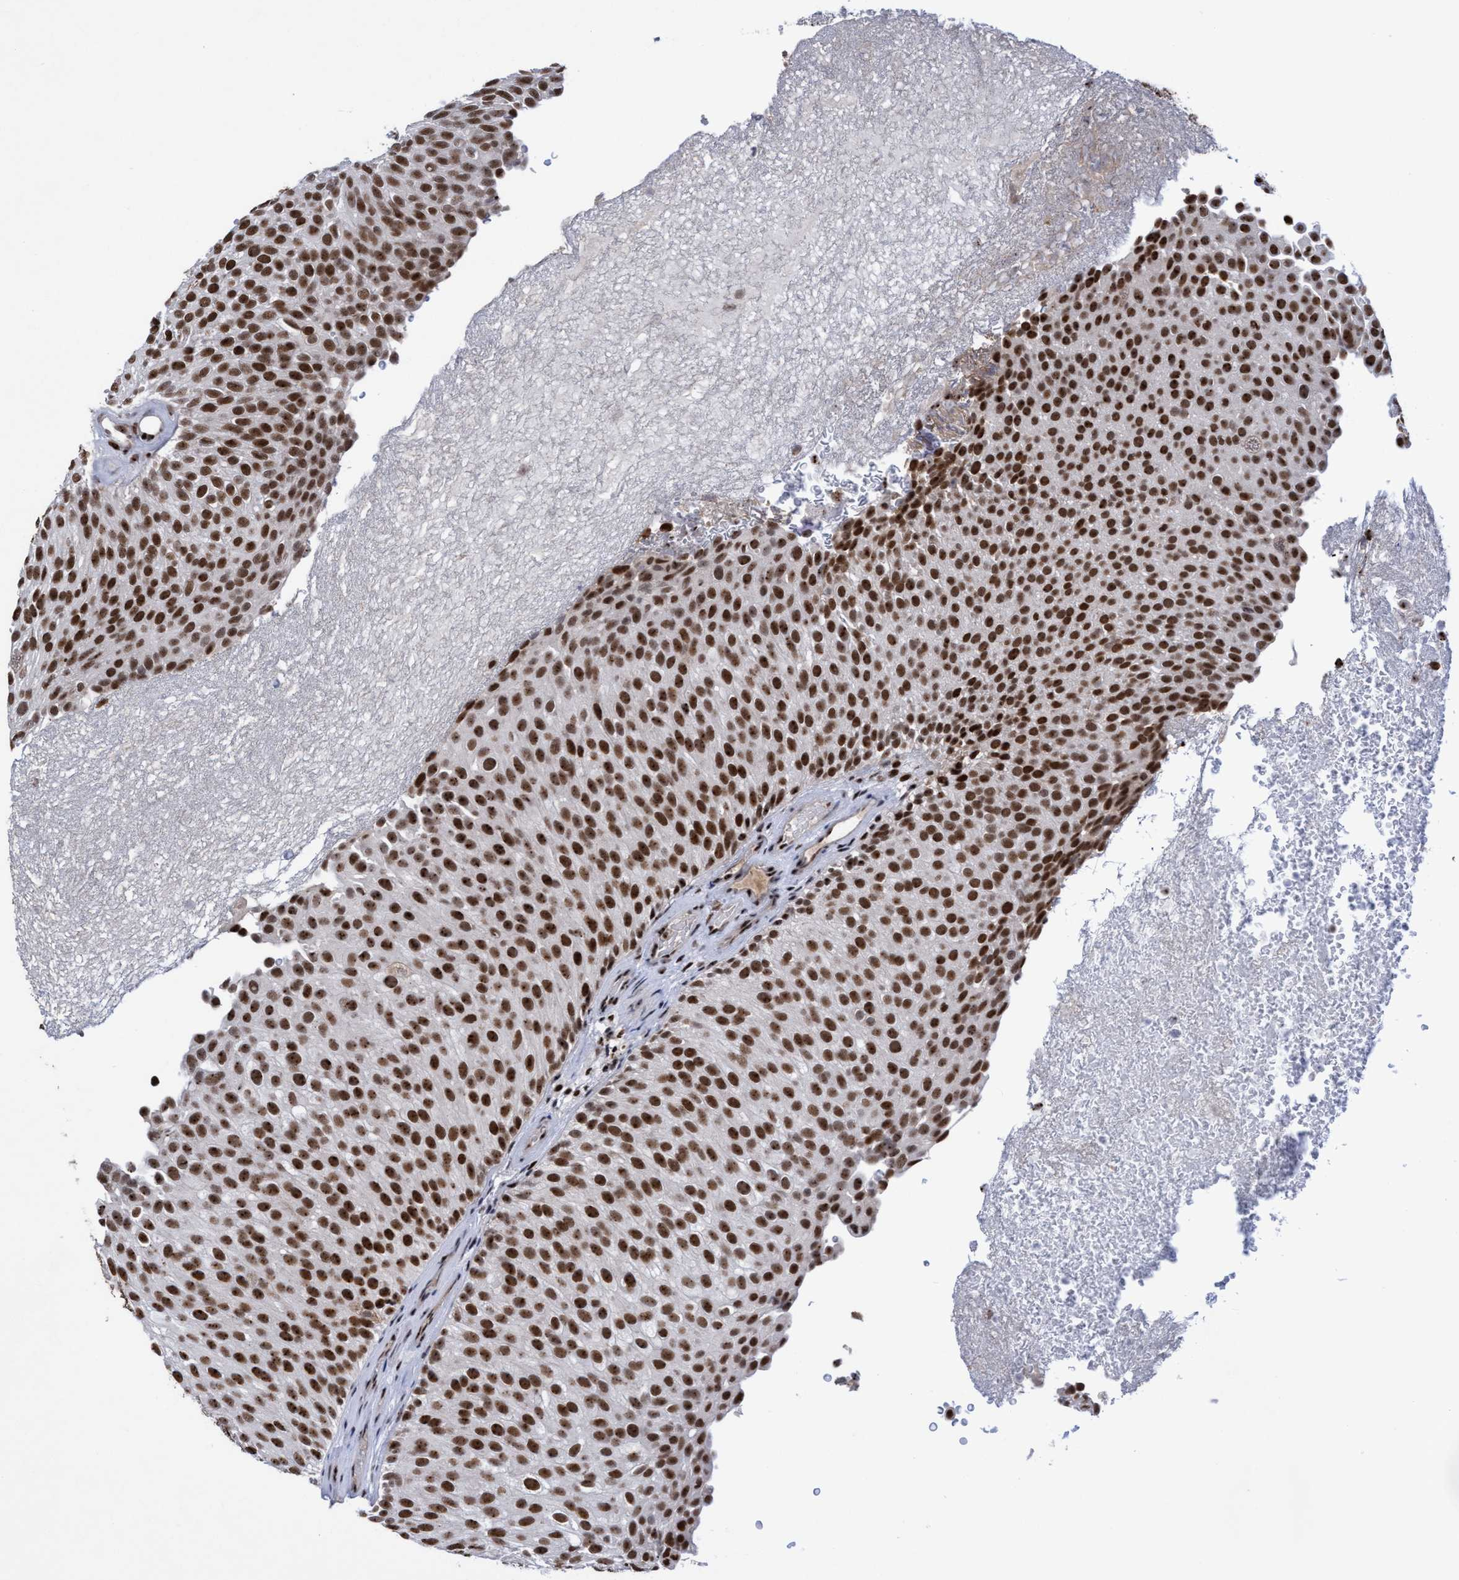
{"staining": {"intensity": "strong", "quantity": ">75%", "location": "nuclear"}, "tissue": "urothelial cancer", "cell_type": "Tumor cells", "image_type": "cancer", "snomed": [{"axis": "morphology", "description": "Urothelial carcinoma, Low grade"}, {"axis": "topography", "description": "Urinary bladder"}], "caption": "An immunohistochemistry photomicrograph of tumor tissue is shown. Protein staining in brown labels strong nuclear positivity in urothelial carcinoma (low-grade) within tumor cells.", "gene": "EFCAB10", "patient": {"sex": "male", "age": 78}}